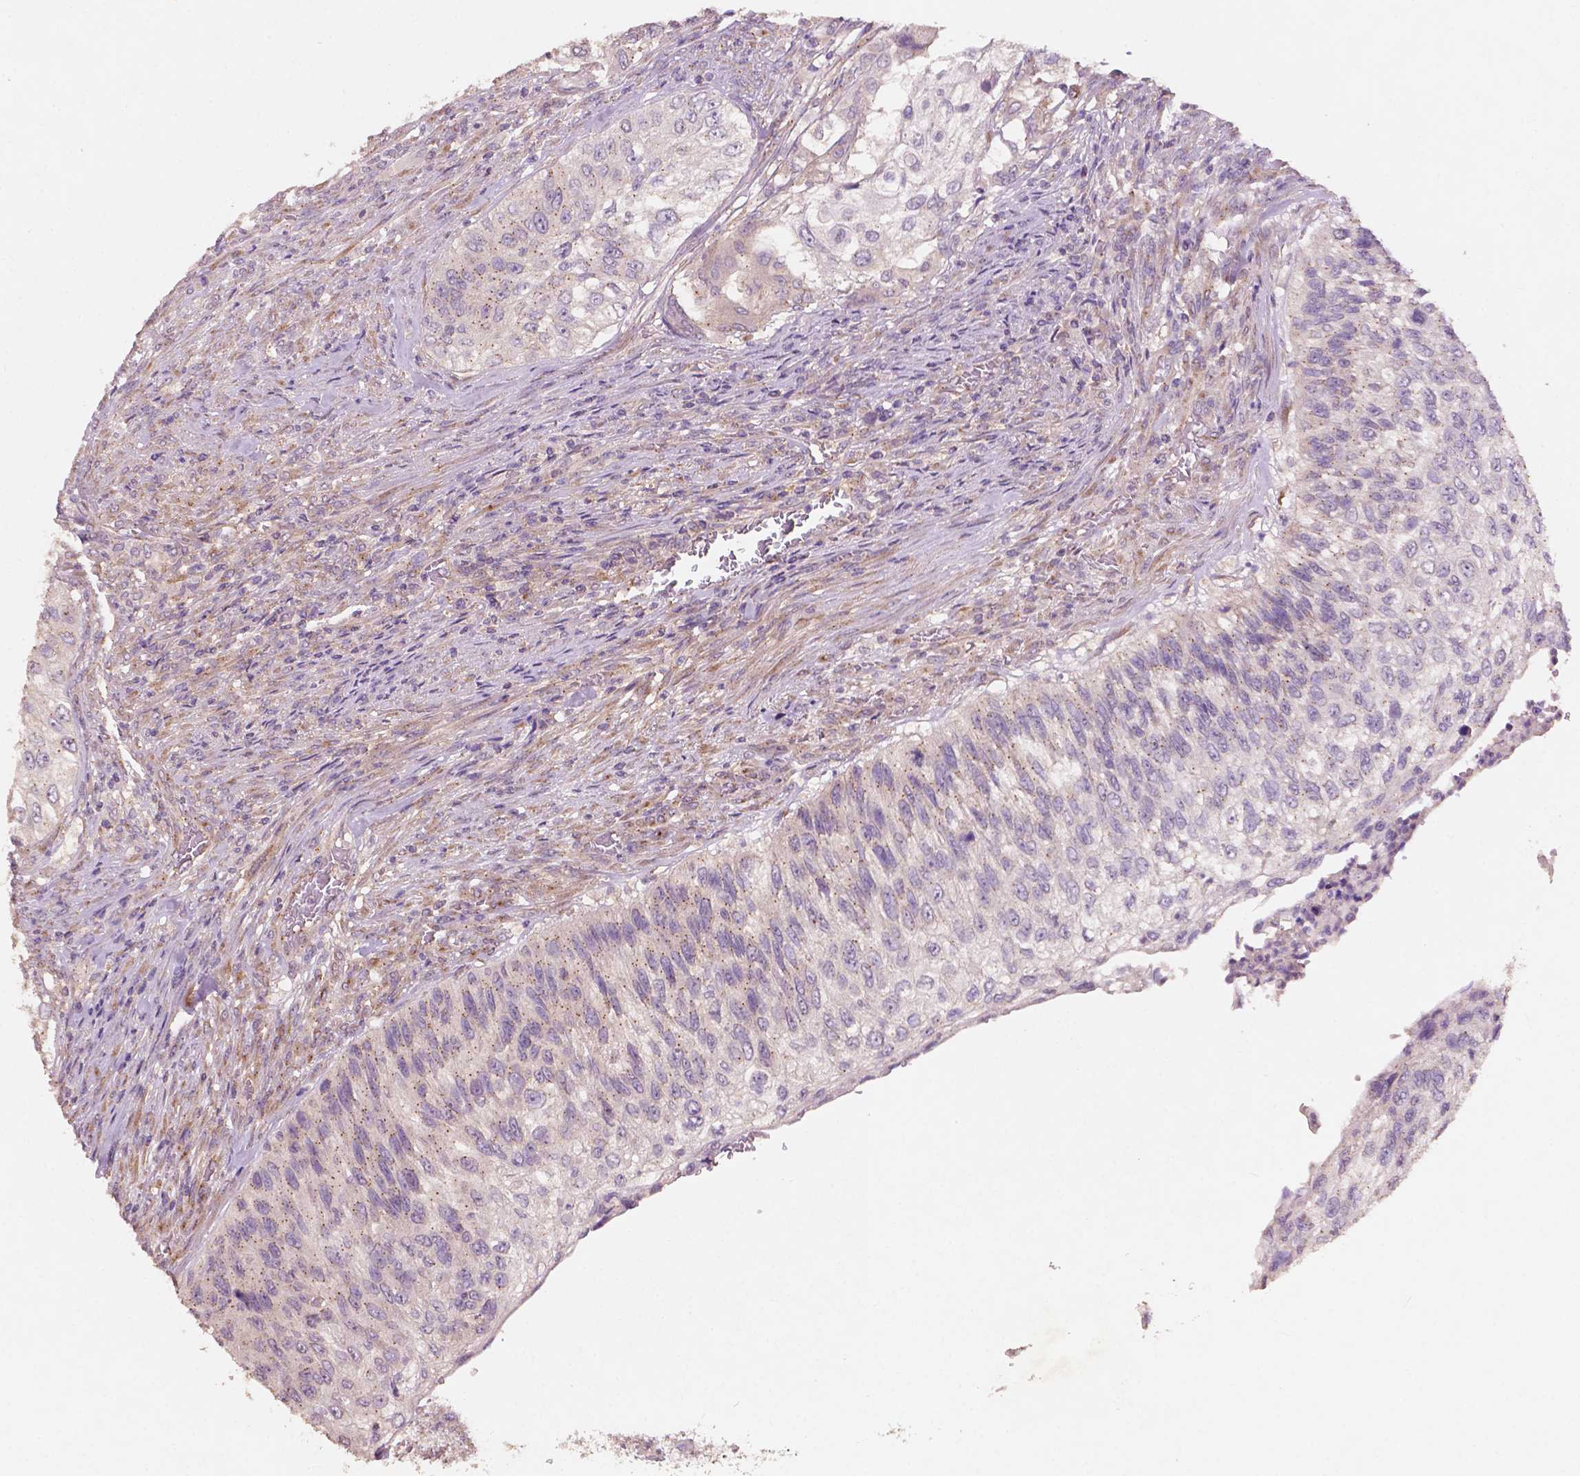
{"staining": {"intensity": "weak", "quantity": "25%-75%", "location": "cytoplasmic/membranous"}, "tissue": "urothelial cancer", "cell_type": "Tumor cells", "image_type": "cancer", "snomed": [{"axis": "morphology", "description": "Urothelial carcinoma, High grade"}, {"axis": "topography", "description": "Urinary bladder"}], "caption": "Urothelial carcinoma (high-grade) stained with immunohistochemistry displays weak cytoplasmic/membranous staining in approximately 25%-75% of tumor cells. (DAB = brown stain, brightfield microscopy at high magnification).", "gene": "CHPT1", "patient": {"sex": "female", "age": 60}}